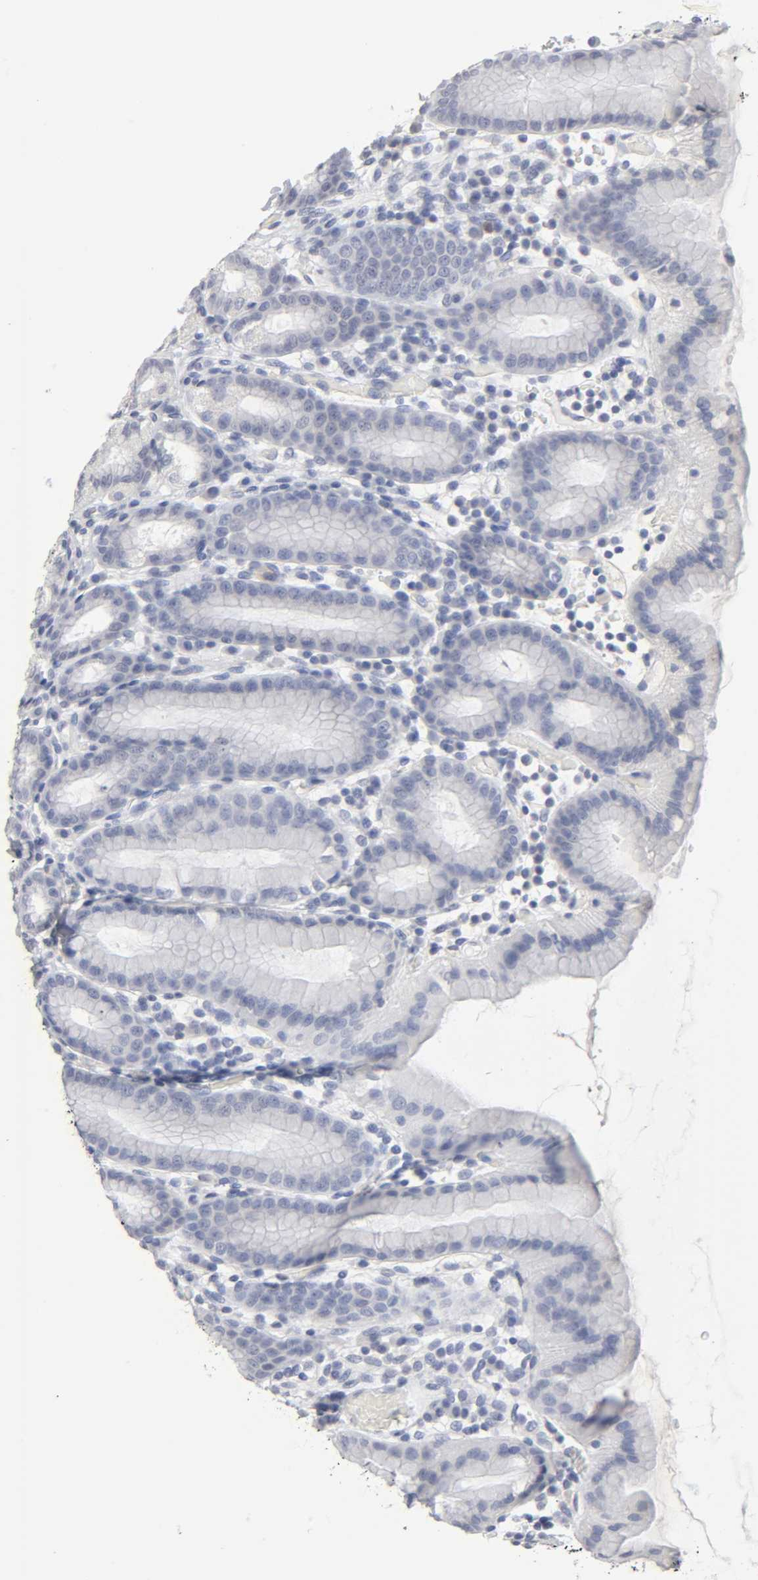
{"staining": {"intensity": "weak", "quantity": "<25%", "location": "cytoplasmic/membranous"}, "tissue": "stomach", "cell_type": "Glandular cells", "image_type": "normal", "snomed": [{"axis": "morphology", "description": "Normal tissue, NOS"}, {"axis": "topography", "description": "Stomach, upper"}], "caption": "DAB immunohistochemical staining of benign human stomach exhibits no significant staining in glandular cells. (Stains: DAB (3,3'-diaminobenzidine) immunohistochemistry with hematoxylin counter stain, Microscopy: brightfield microscopy at high magnification).", "gene": "SLCO1B3", "patient": {"sex": "male", "age": 68}}